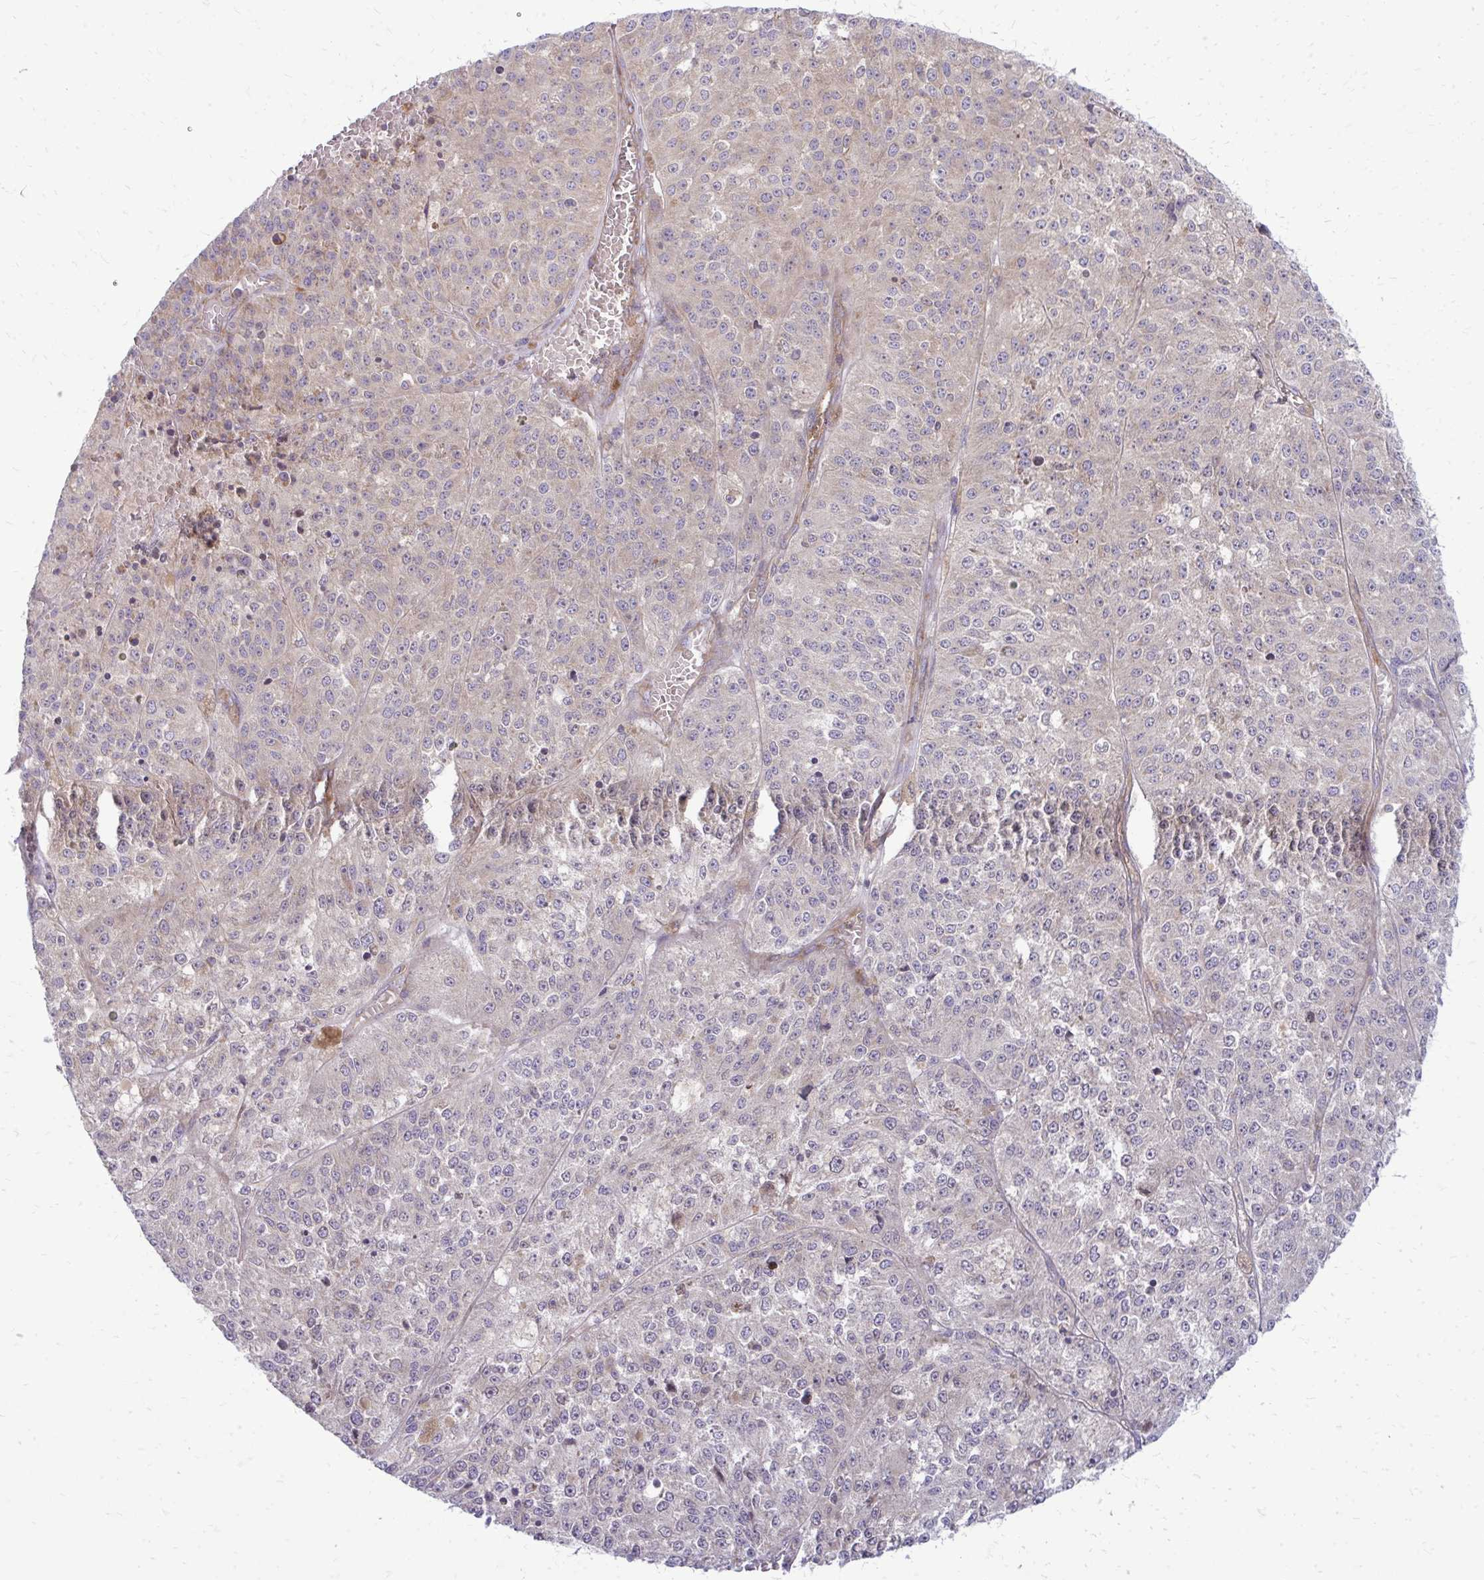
{"staining": {"intensity": "weak", "quantity": "<25%", "location": "cytoplasmic/membranous"}, "tissue": "melanoma", "cell_type": "Tumor cells", "image_type": "cancer", "snomed": [{"axis": "morphology", "description": "Malignant melanoma, Metastatic site"}, {"axis": "topography", "description": "Lymph node"}], "caption": "DAB (3,3'-diaminobenzidine) immunohistochemical staining of human malignant melanoma (metastatic site) displays no significant staining in tumor cells.", "gene": "ASAP1", "patient": {"sex": "female", "age": 64}}